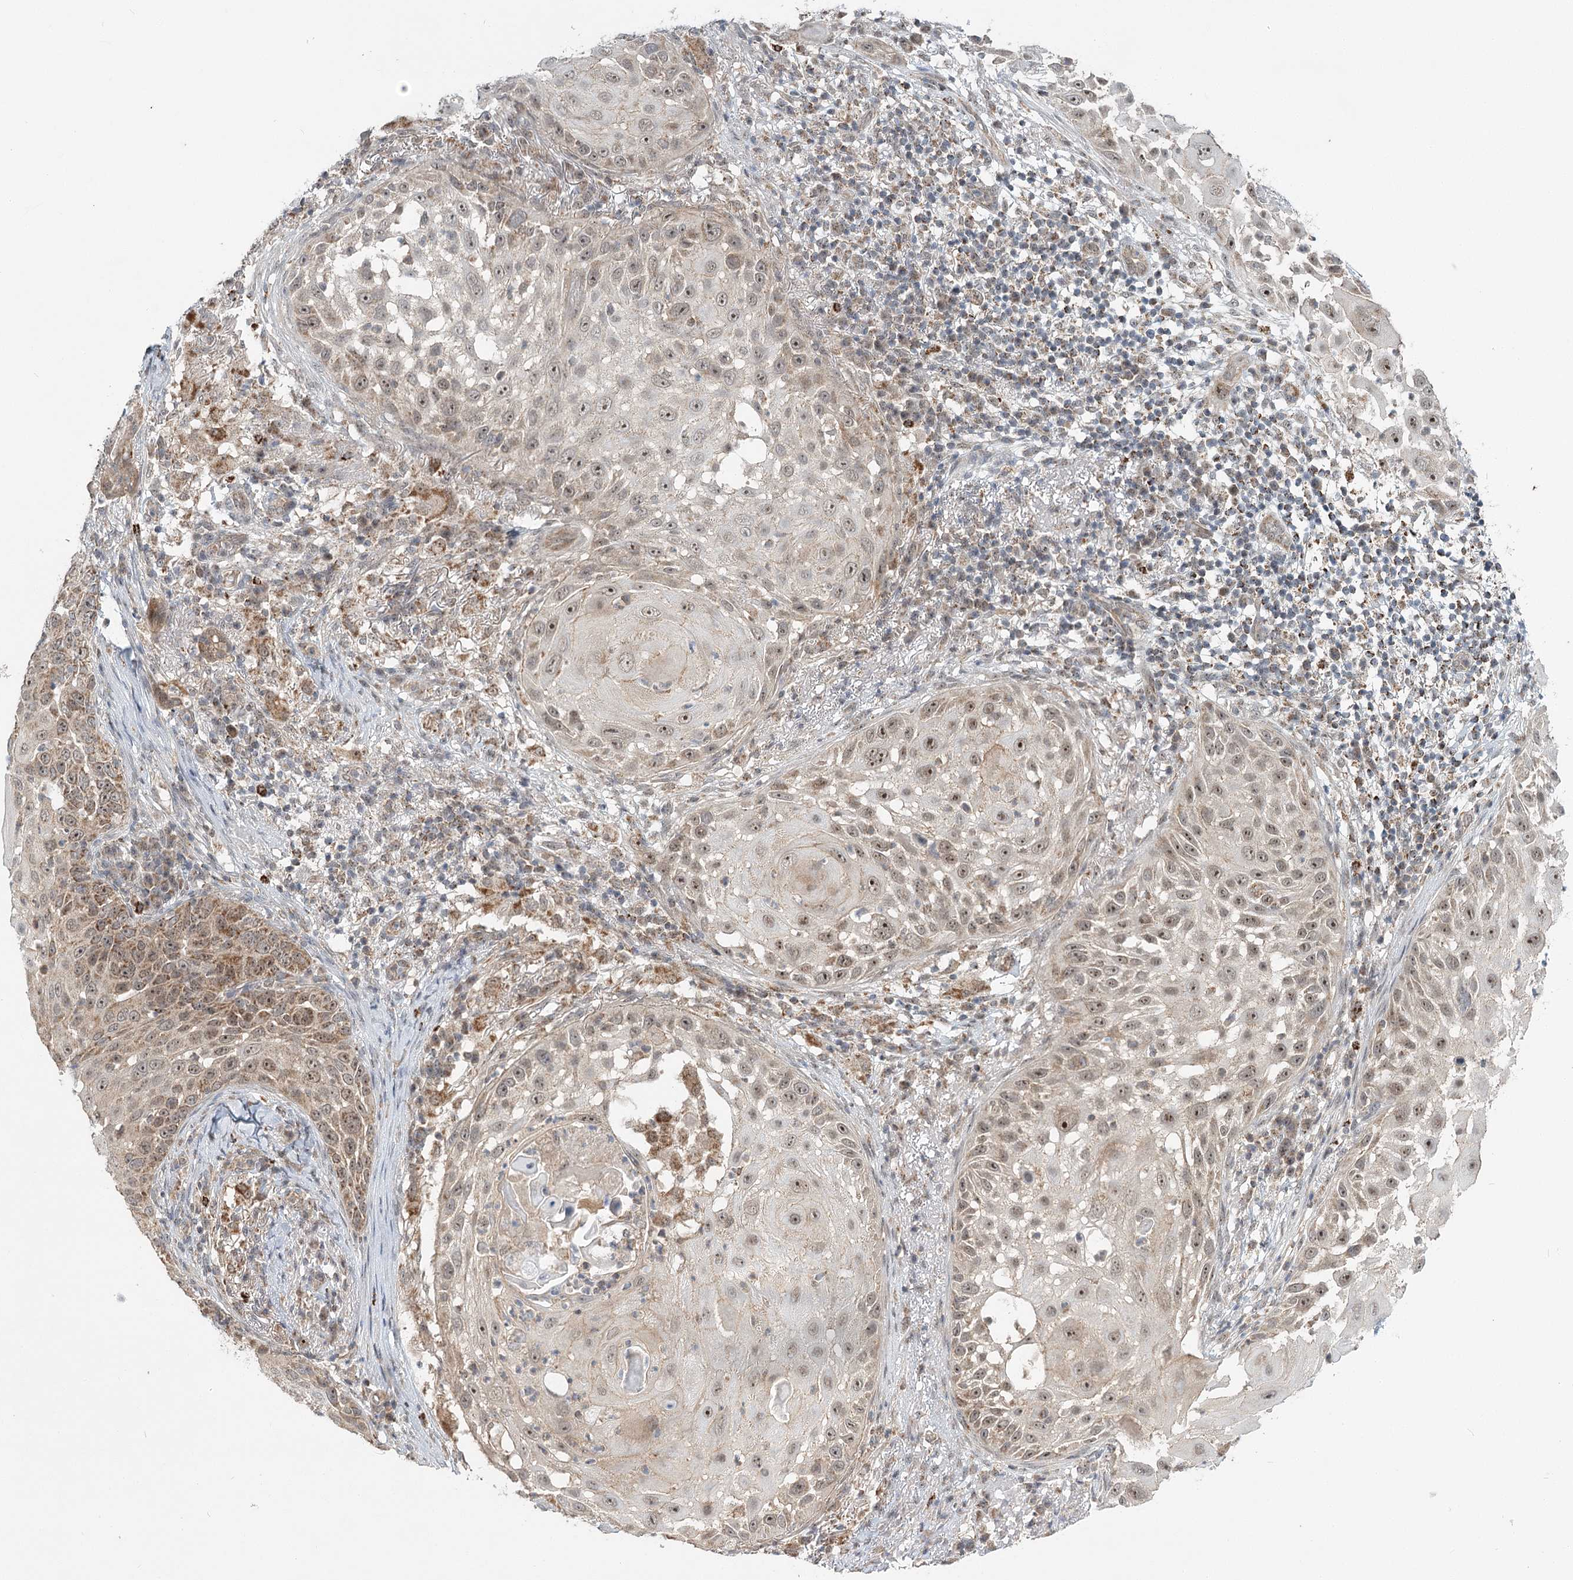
{"staining": {"intensity": "weak", "quantity": "25%-75%", "location": "cytoplasmic/membranous"}, "tissue": "skin cancer", "cell_type": "Tumor cells", "image_type": "cancer", "snomed": [{"axis": "morphology", "description": "Squamous cell carcinoma, NOS"}, {"axis": "topography", "description": "Skin"}], "caption": "Immunohistochemical staining of skin cancer exhibits weak cytoplasmic/membranous protein staining in about 25%-75% of tumor cells.", "gene": "RTN4IP1", "patient": {"sex": "female", "age": 44}}